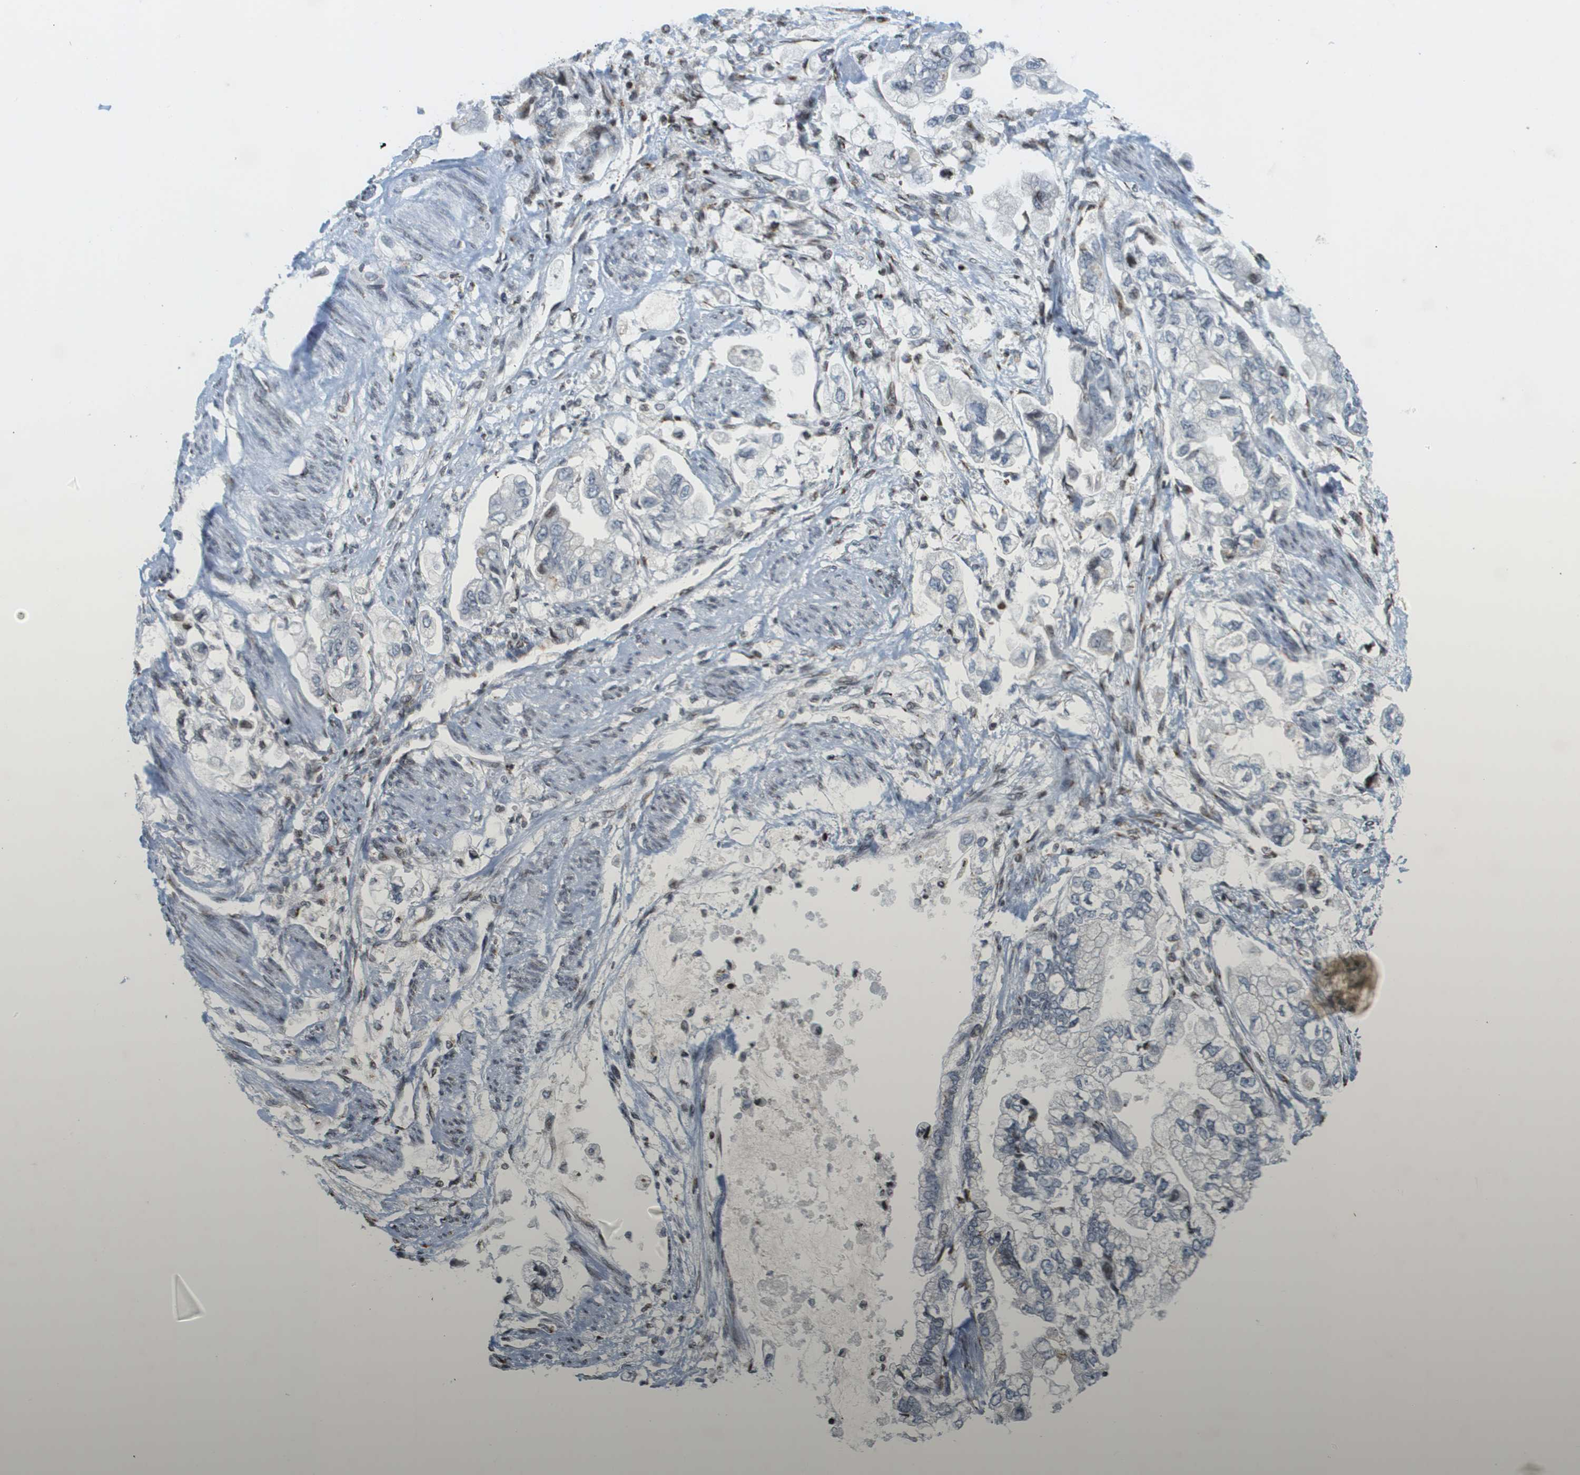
{"staining": {"intensity": "negative", "quantity": "none", "location": "none"}, "tissue": "stomach cancer", "cell_type": "Tumor cells", "image_type": "cancer", "snomed": [{"axis": "morphology", "description": "Normal tissue, NOS"}, {"axis": "morphology", "description": "Adenocarcinoma, NOS"}, {"axis": "topography", "description": "Stomach"}], "caption": "Immunohistochemistry image of human stomach cancer stained for a protein (brown), which demonstrates no staining in tumor cells. (Stains: DAB (3,3'-diaminobenzidine) IHC with hematoxylin counter stain, Microscopy: brightfield microscopy at high magnification).", "gene": "EVC", "patient": {"sex": "male", "age": 62}}